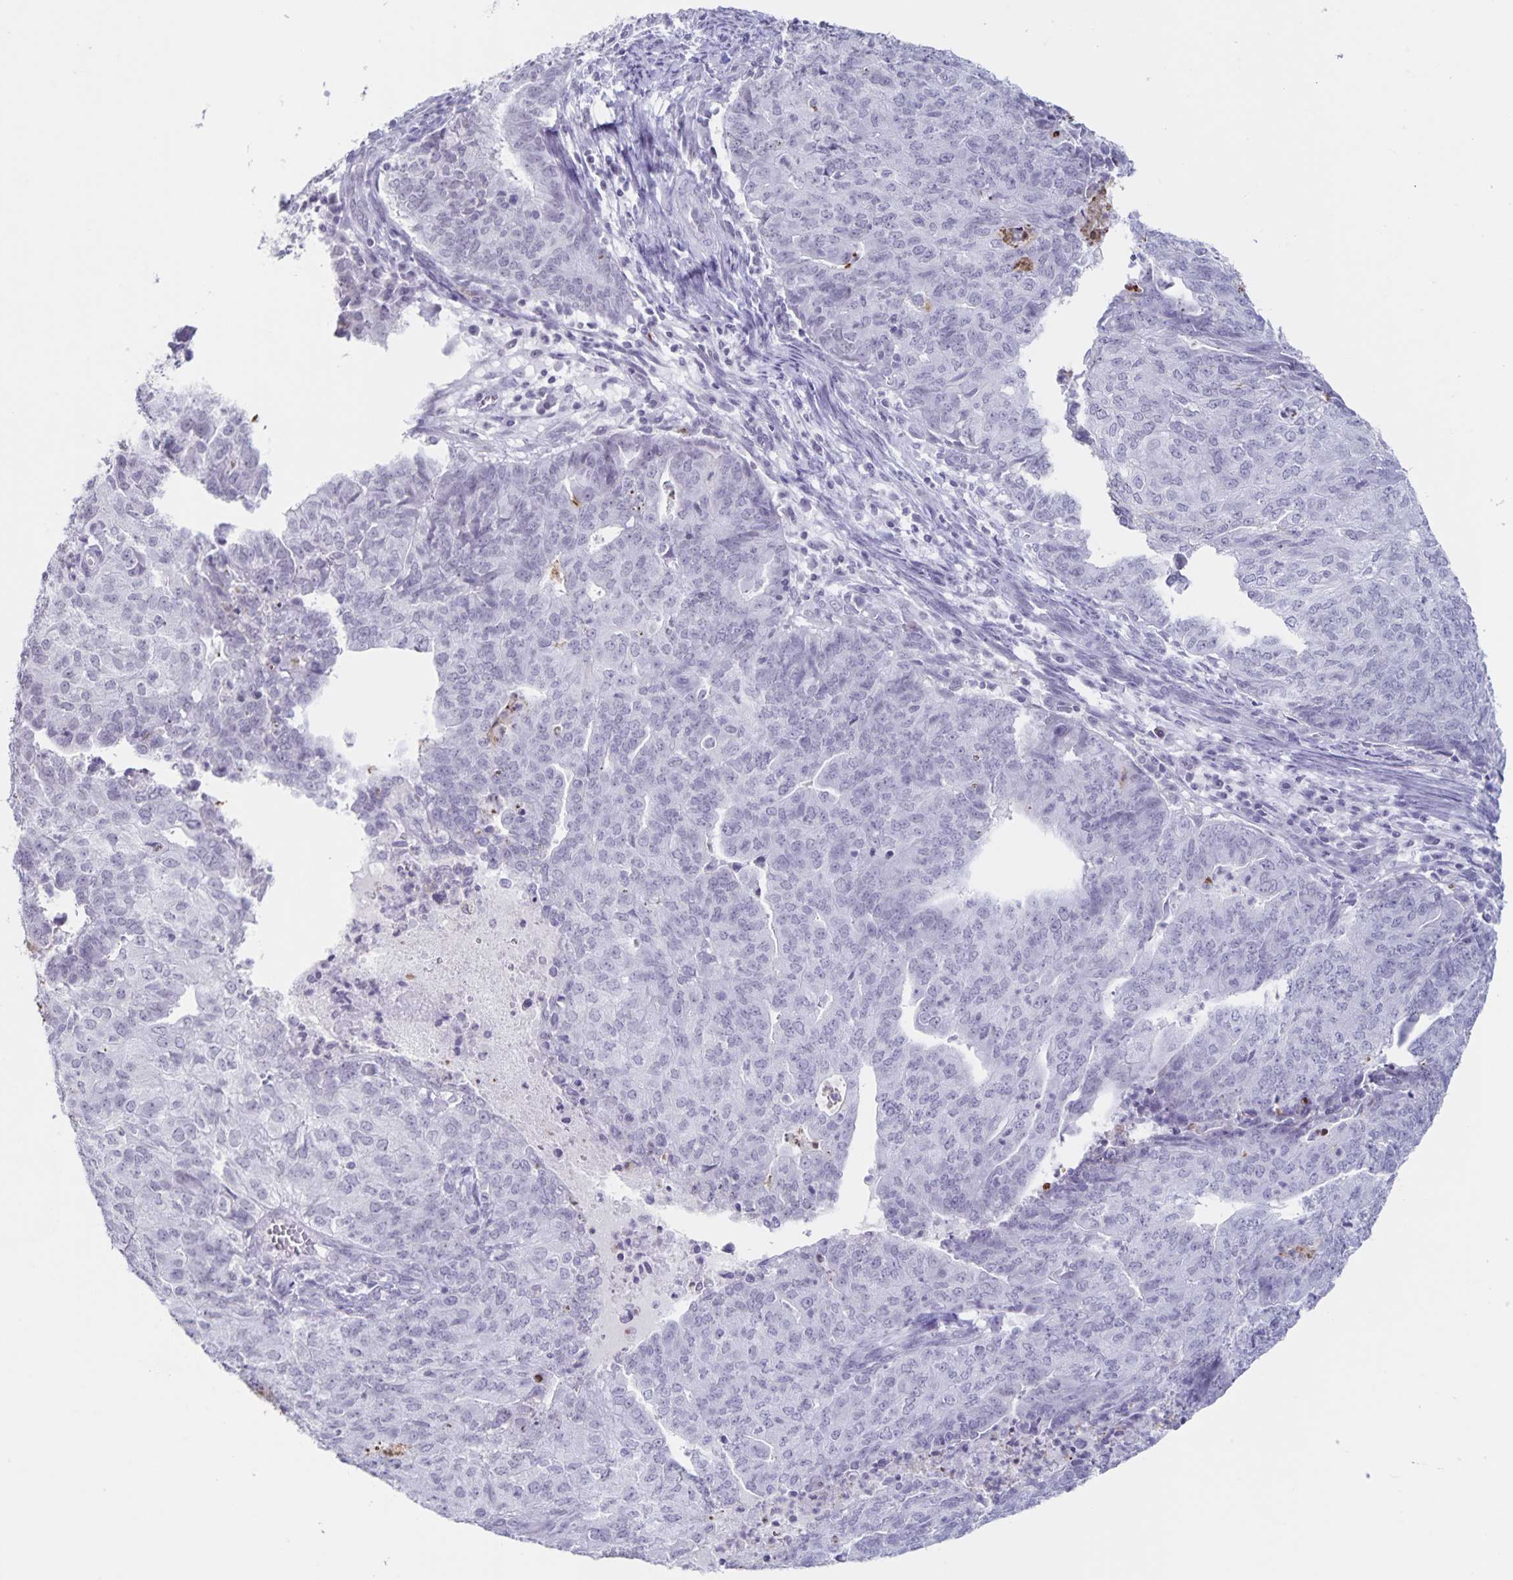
{"staining": {"intensity": "negative", "quantity": "none", "location": "none"}, "tissue": "endometrial cancer", "cell_type": "Tumor cells", "image_type": "cancer", "snomed": [{"axis": "morphology", "description": "Adenocarcinoma, NOS"}, {"axis": "topography", "description": "Endometrium"}], "caption": "The micrograph reveals no staining of tumor cells in endometrial adenocarcinoma.", "gene": "LCE6A", "patient": {"sex": "female", "age": 82}}